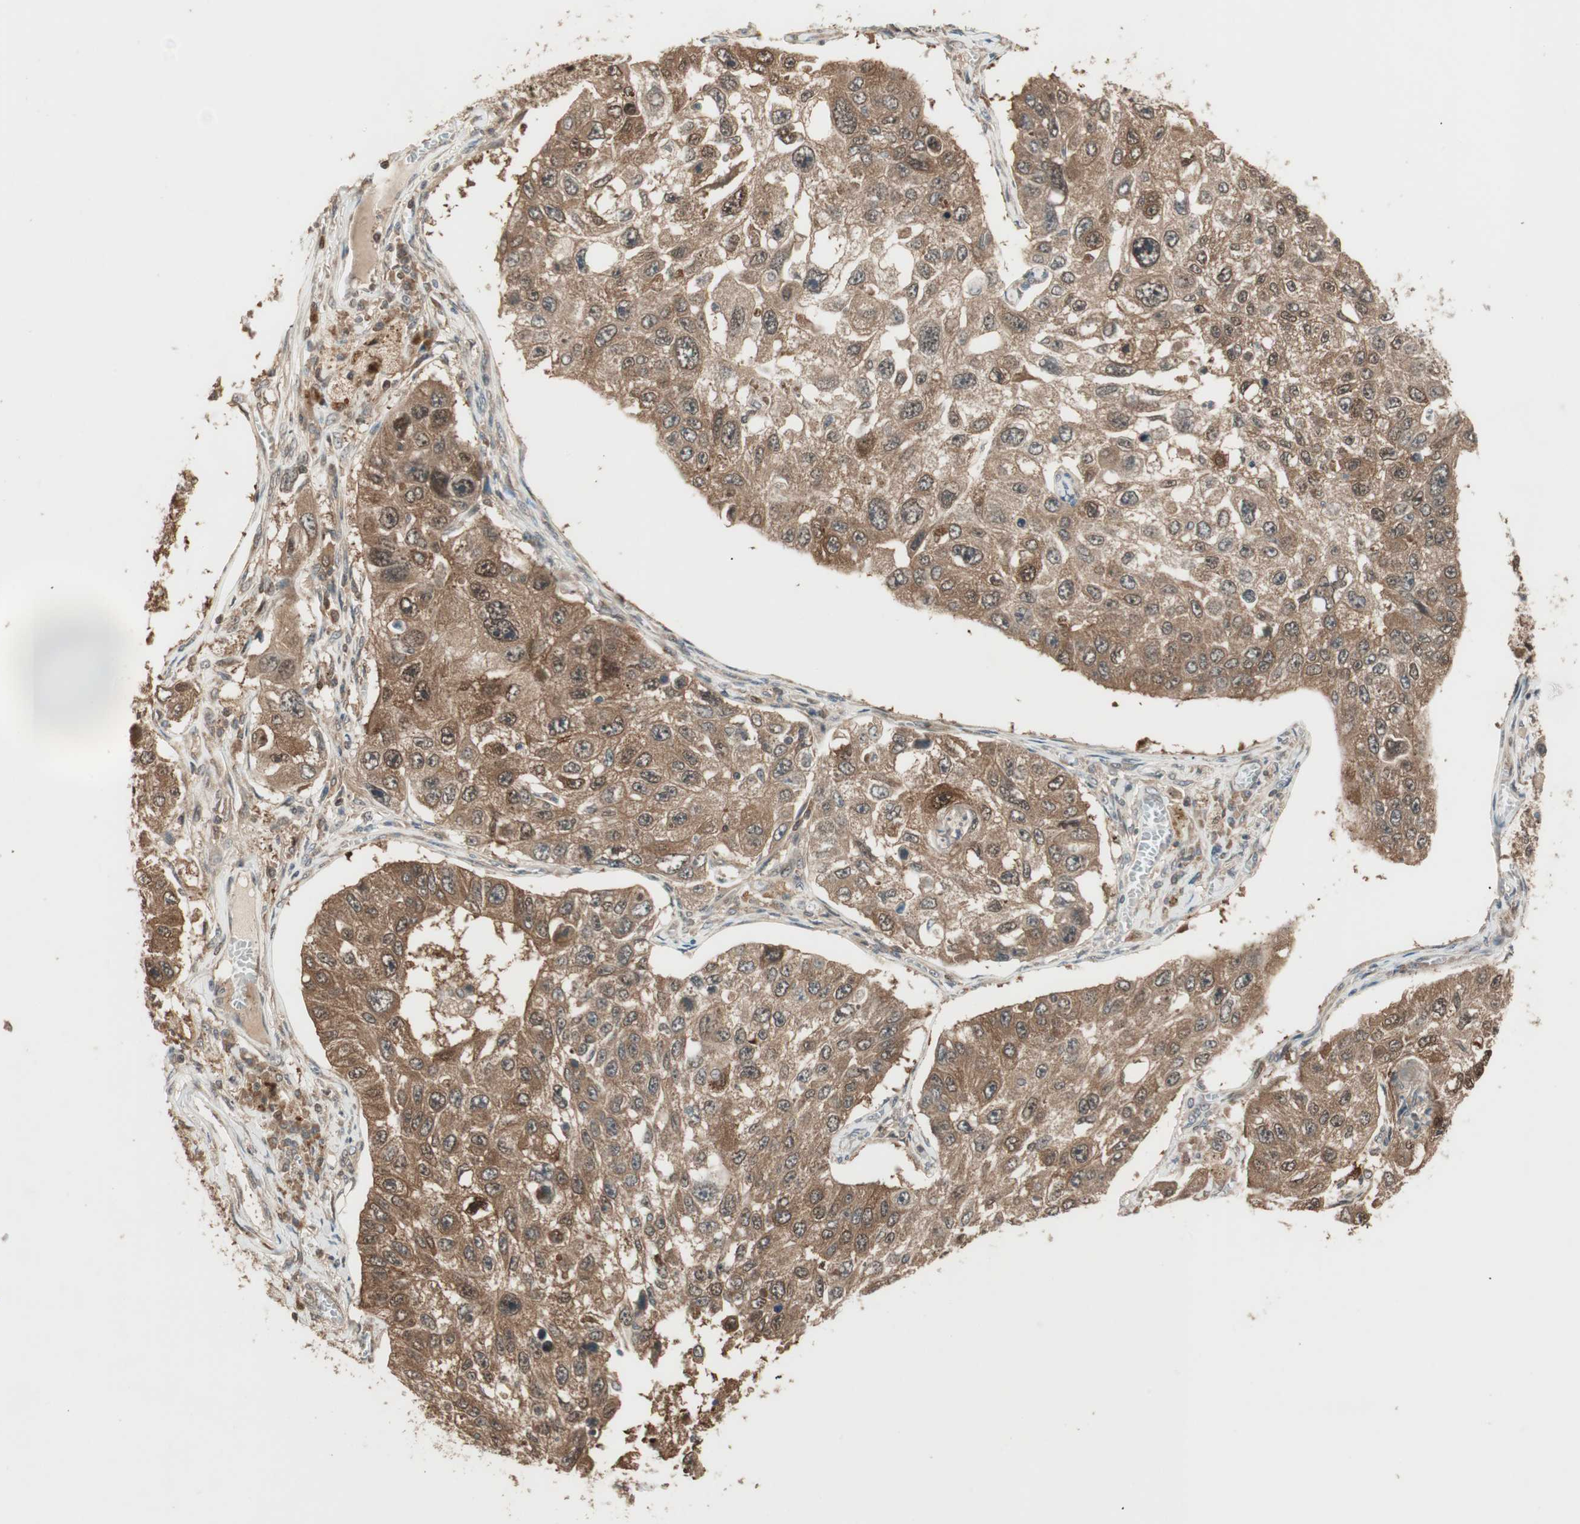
{"staining": {"intensity": "moderate", "quantity": ">75%", "location": "cytoplasmic/membranous,nuclear"}, "tissue": "lung cancer", "cell_type": "Tumor cells", "image_type": "cancer", "snomed": [{"axis": "morphology", "description": "Squamous cell carcinoma, NOS"}, {"axis": "topography", "description": "Lung"}], "caption": "About >75% of tumor cells in human squamous cell carcinoma (lung) show moderate cytoplasmic/membranous and nuclear protein positivity as visualized by brown immunohistochemical staining.", "gene": "CNOT4", "patient": {"sex": "male", "age": 71}}